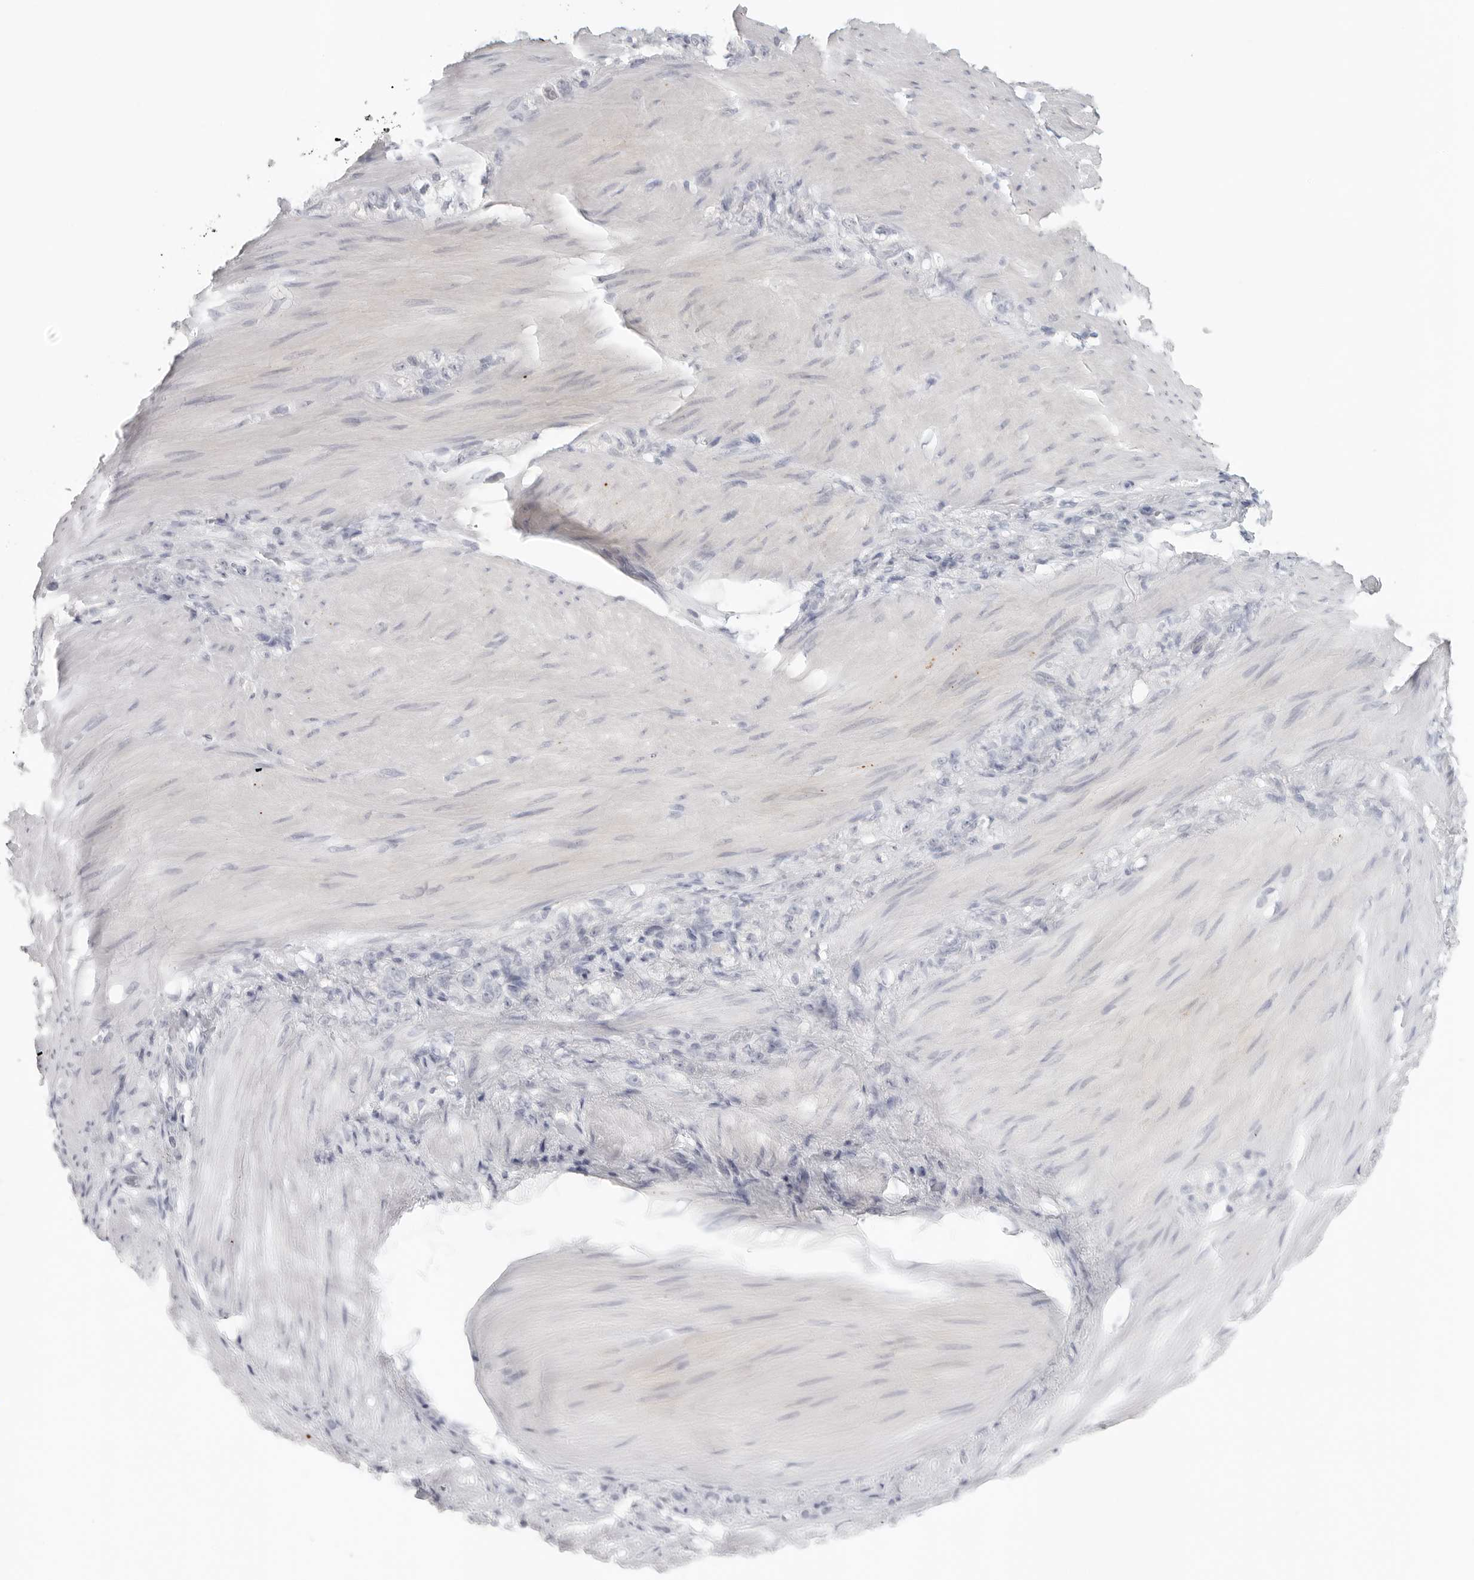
{"staining": {"intensity": "negative", "quantity": "none", "location": "none"}, "tissue": "stomach cancer", "cell_type": "Tumor cells", "image_type": "cancer", "snomed": [{"axis": "morphology", "description": "Normal tissue, NOS"}, {"axis": "morphology", "description": "Adenocarcinoma, NOS"}, {"axis": "topography", "description": "Stomach"}], "caption": "Immunohistochemistry (IHC) of human stomach cancer (adenocarcinoma) exhibits no positivity in tumor cells. (DAB IHC with hematoxylin counter stain).", "gene": "HDAC6", "patient": {"sex": "male", "age": 82}}